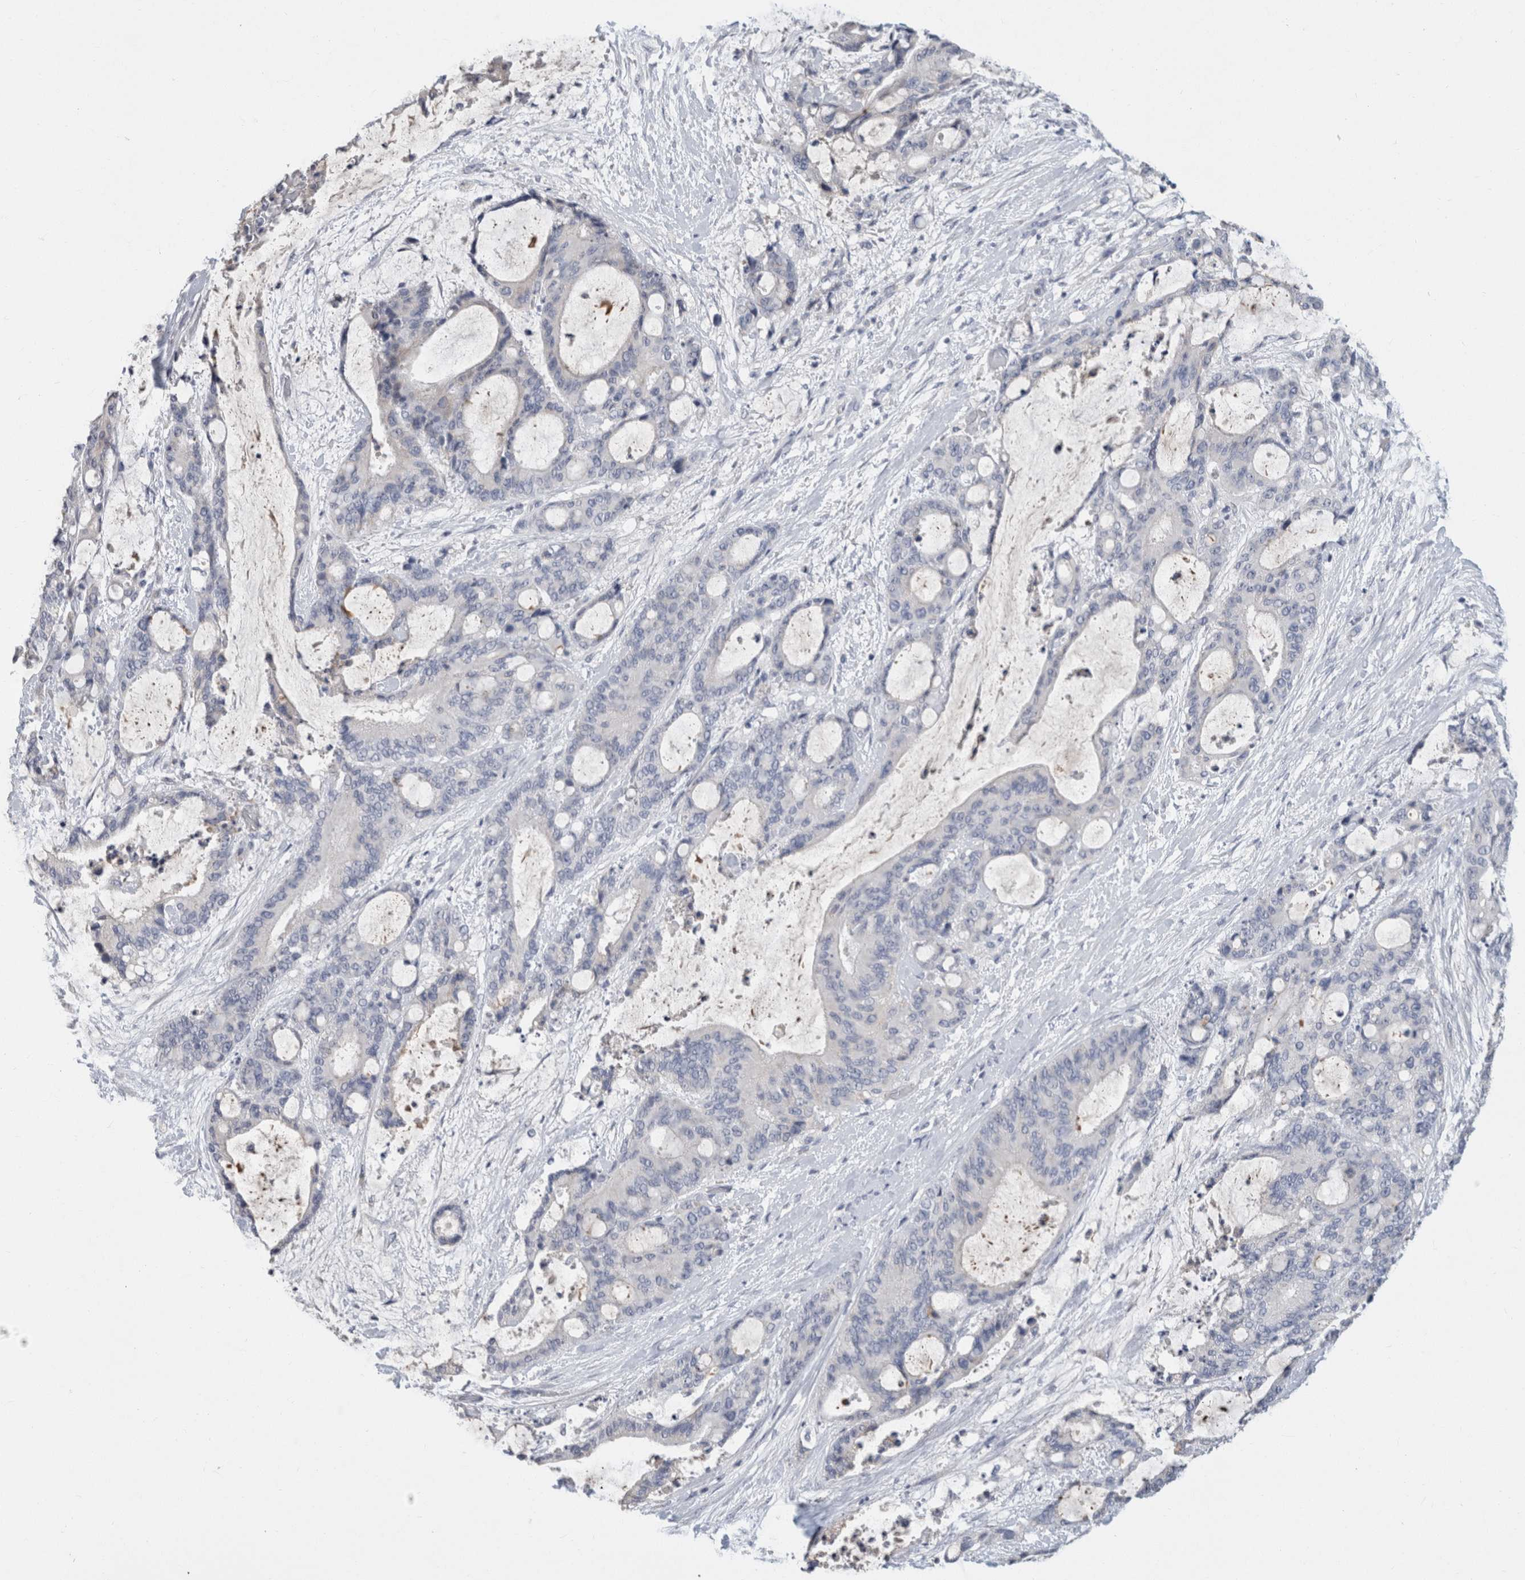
{"staining": {"intensity": "negative", "quantity": "none", "location": "none"}, "tissue": "liver cancer", "cell_type": "Tumor cells", "image_type": "cancer", "snomed": [{"axis": "morphology", "description": "Cholangiocarcinoma"}, {"axis": "topography", "description": "Liver"}], "caption": "Micrograph shows no protein expression in tumor cells of liver cancer tissue.", "gene": "SCGB1A1", "patient": {"sex": "female", "age": 73}}